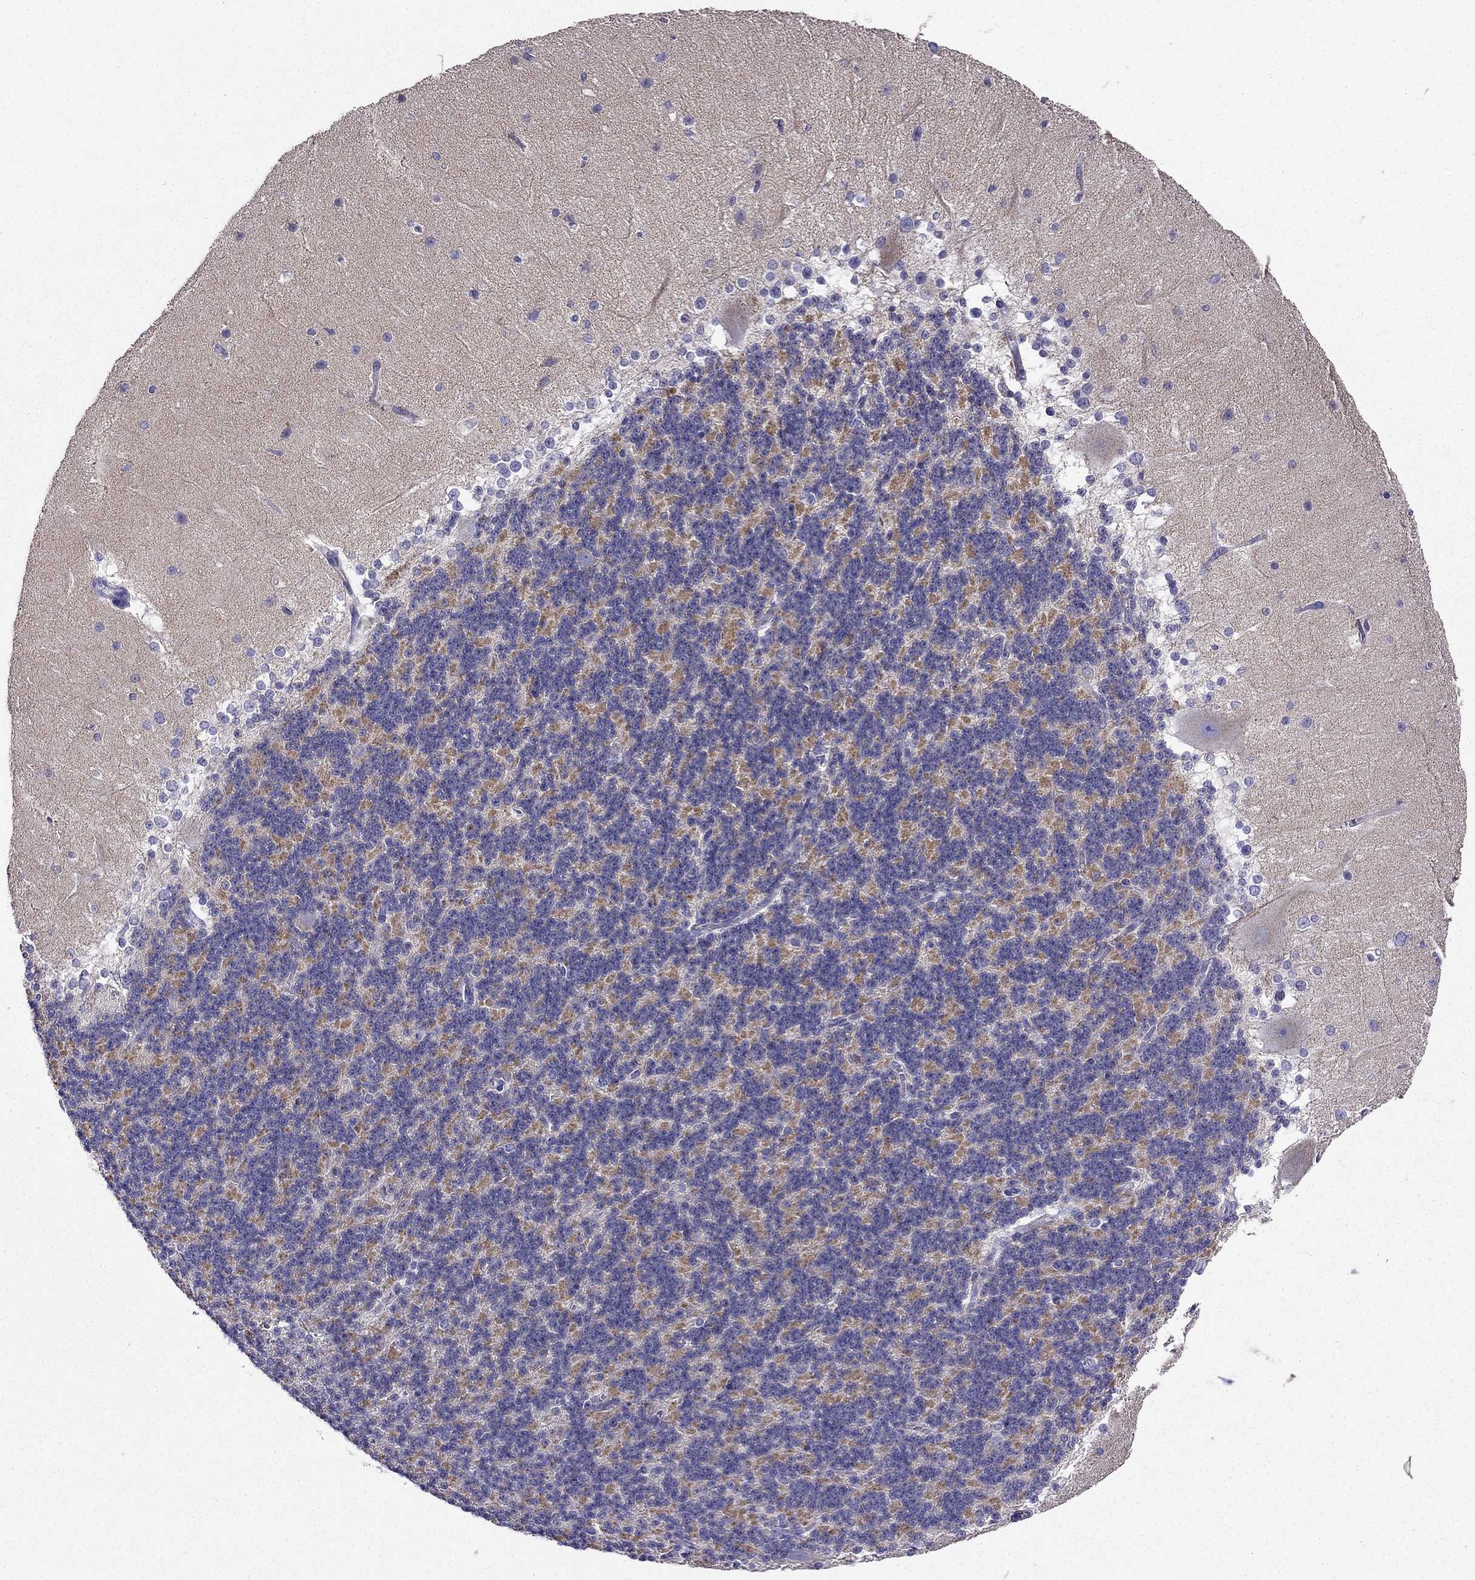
{"staining": {"intensity": "negative", "quantity": "none", "location": "none"}, "tissue": "cerebellum", "cell_type": "Cells in granular layer", "image_type": "normal", "snomed": [{"axis": "morphology", "description": "Normal tissue, NOS"}, {"axis": "topography", "description": "Cerebellum"}], "caption": "Immunohistochemistry (IHC) of unremarkable human cerebellum demonstrates no expression in cells in granular layer.", "gene": "KIF5A", "patient": {"sex": "female", "age": 19}}